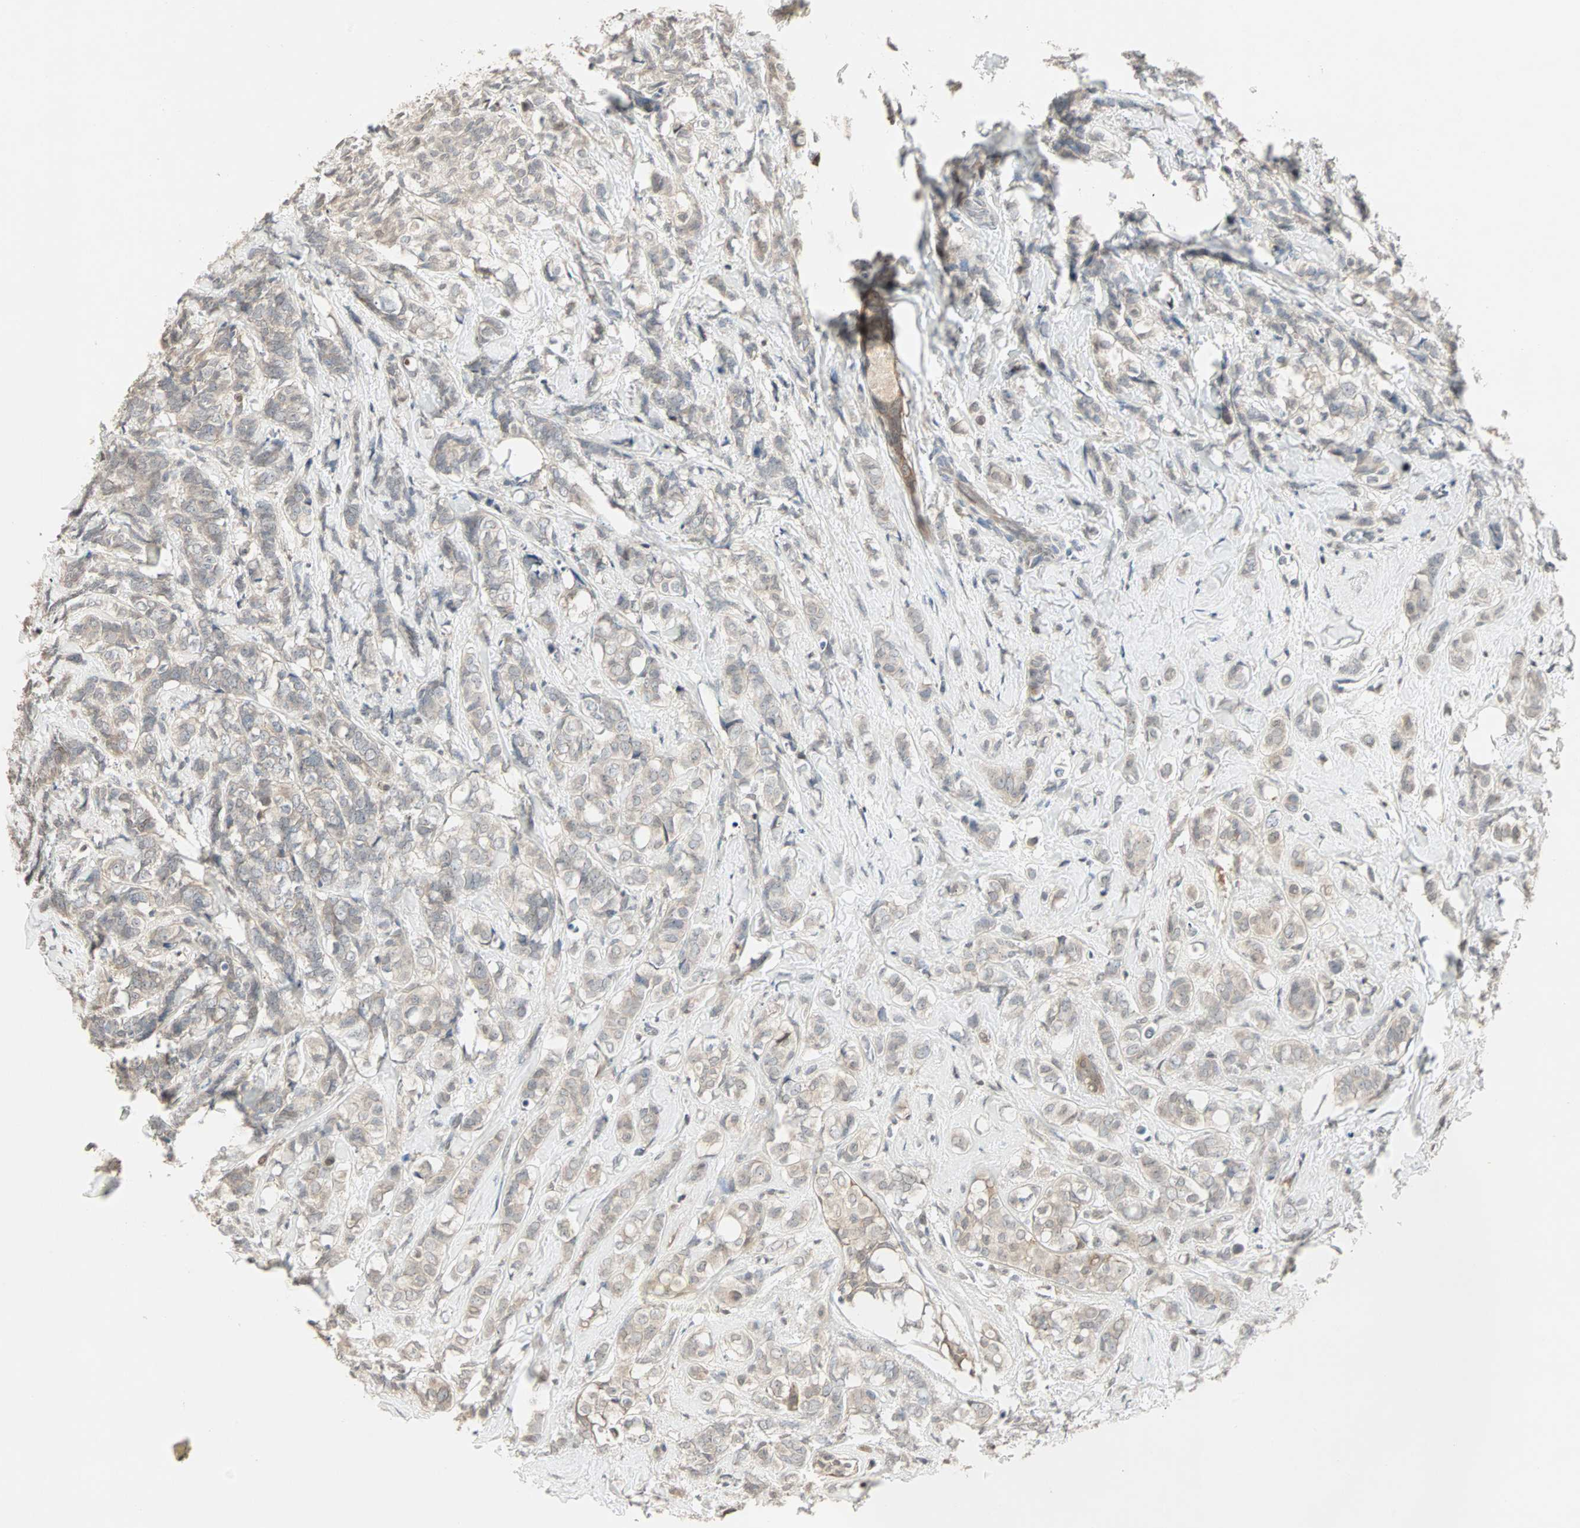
{"staining": {"intensity": "weak", "quantity": ">75%", "location": "cytoplasmic/membranous"}, "tissue": "breast cancer", "cell_type": "Tumor cells", "image_type": "cancer", "snomed": [{"axis": "morphology", "description": "Lobular carcinoma"}, {"axis": "topography", "description": "Breast"}], "caption": "Weak cytoplasmic/membranous expression is seen in approximately >75% of tumor cells in breast lobular carcinoma.", "gene": "DRG2", "patient": {"sex": "female", "age": 60}}